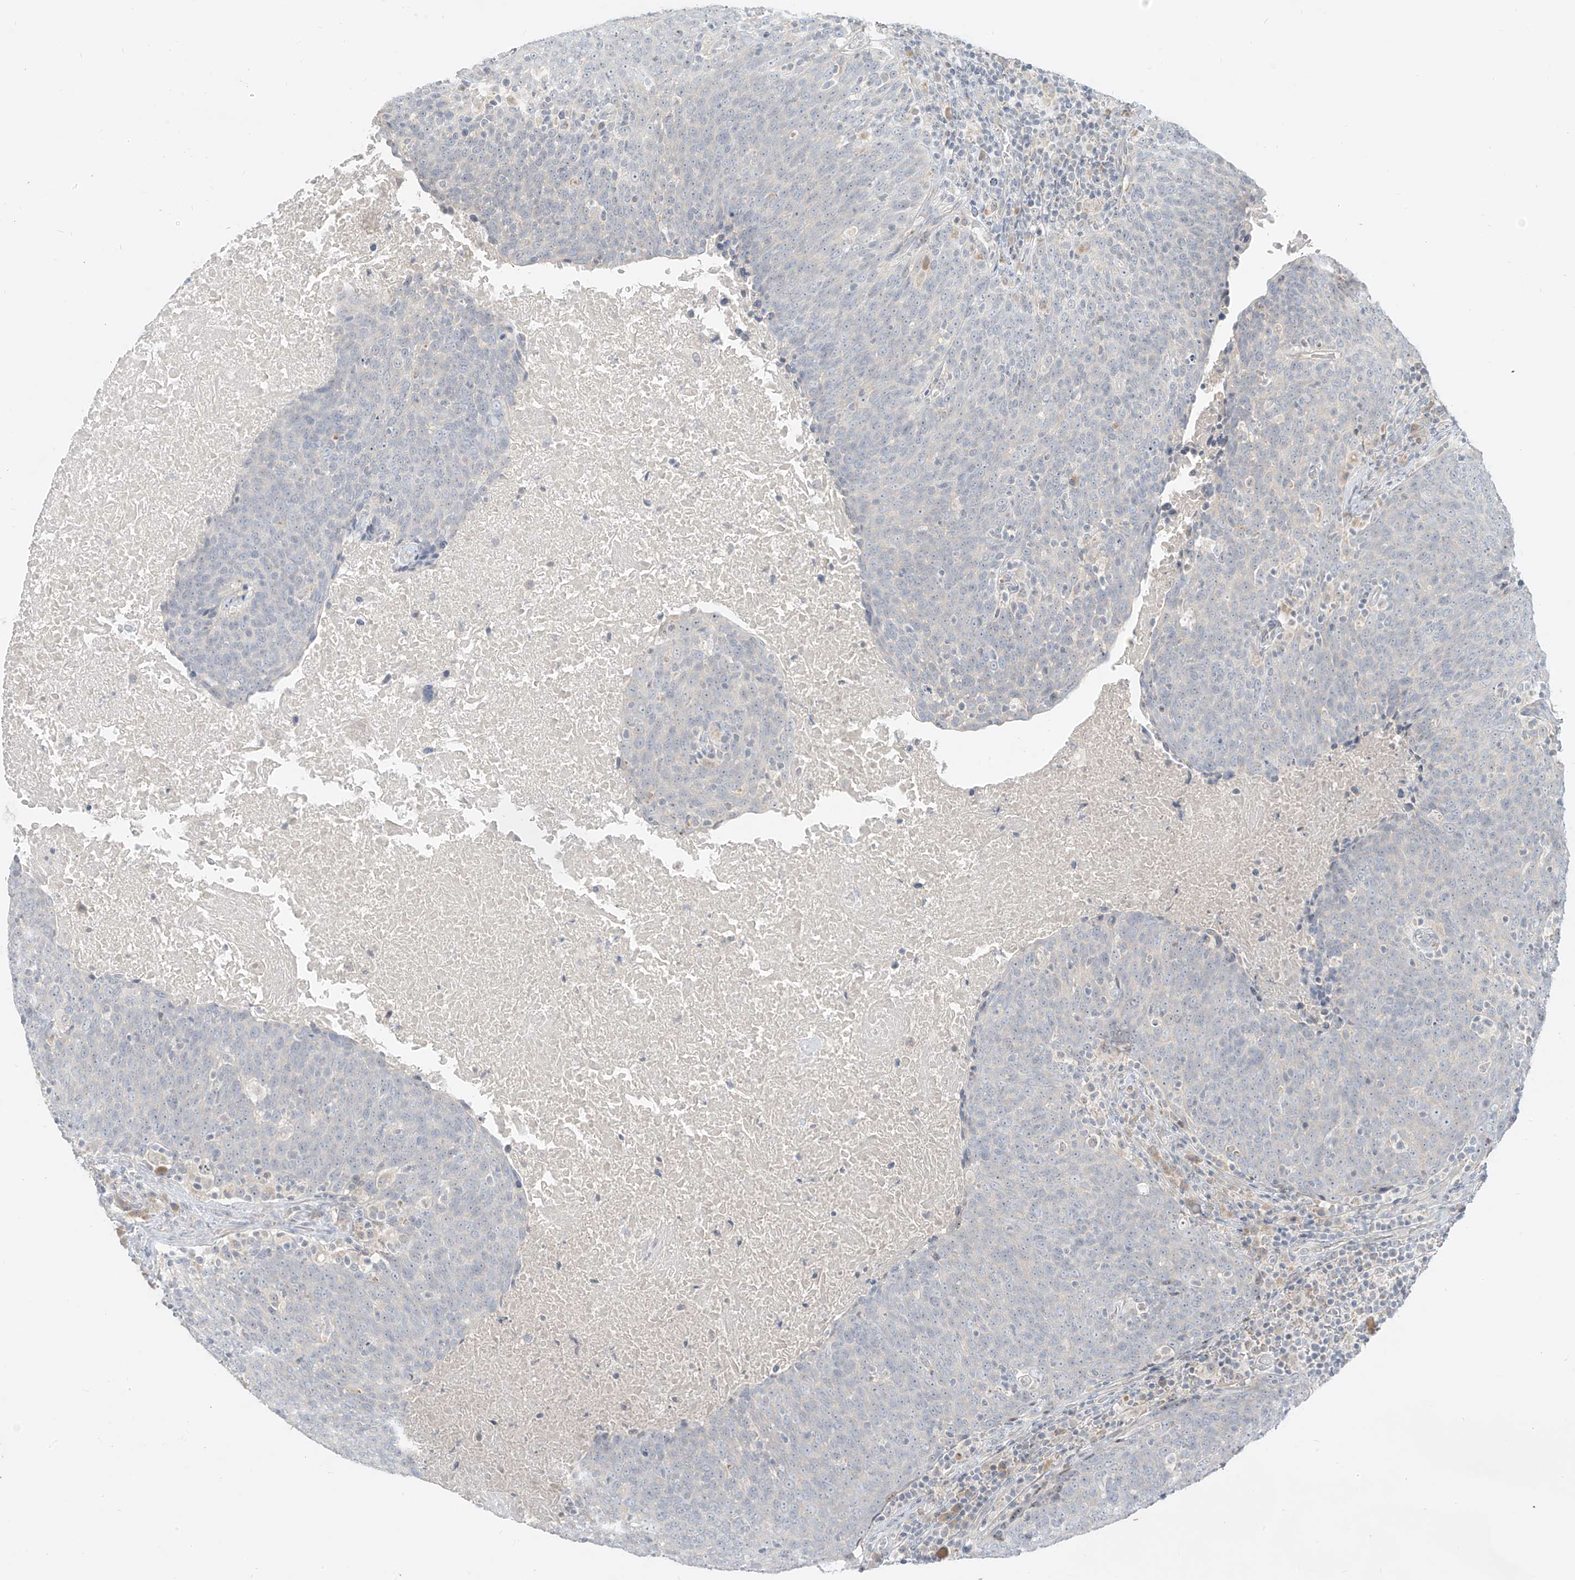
{"staining": {"intensity": "negative", "quantity": "none", "location": "none"}, "tissue": "head and neck cancer", "cell_type": "Tumor cells", "image_type": "cancer", "snomed": [{"axis": "morphology", "description": "Squamous cell carcinoma, NOS"}, {"axis": "morphology", "description": "Squamous cell carcinoma, metastatic, NOS"}, {"axis": "topography", "description": "Lymph node"}, {"axis": "topography", "description": "Head-Neck"}], "caption": "The photomicrograph displays no staining of tumor cells in metastatic squamous cell carcinoma (head and neck). The staining was performed using DAB to visualize the protein expression in brown, while the nuclei were stained in blue with hematoxylin (Magnification: 20x).", "gene": "C2orf42", "patient": {"sex": "male", "age": 62}}